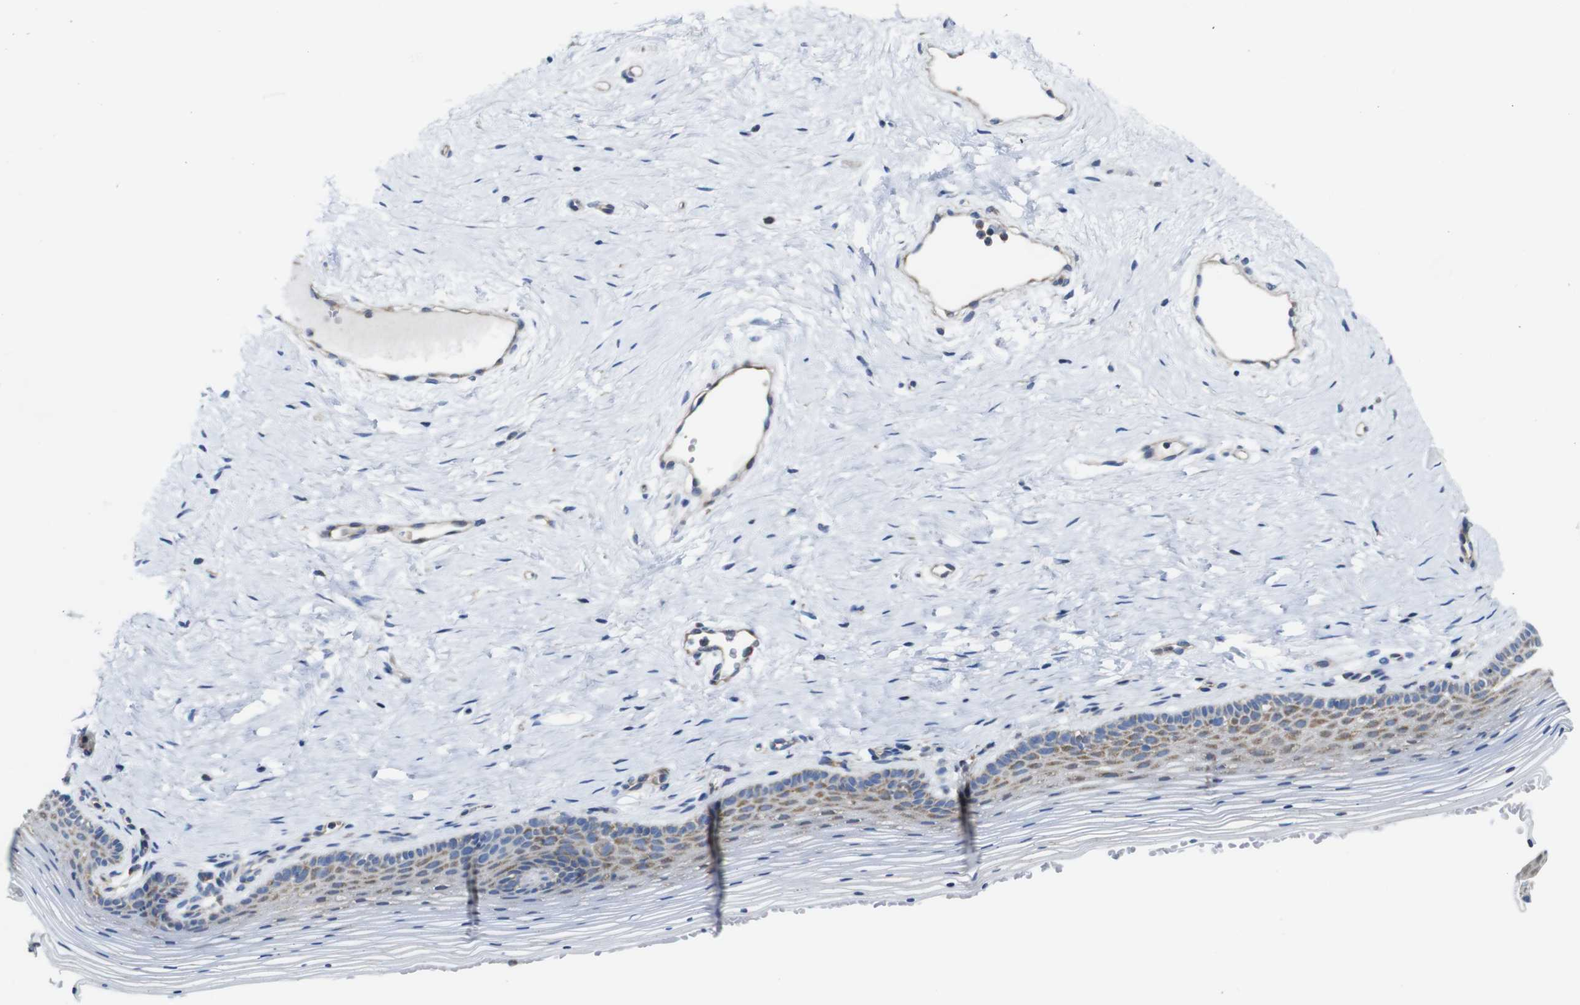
{"staining": {"intensity": "moderate", "quantity": "25%-75%", "location": "cytoplasmic/membranous"}, "tissue": "vagina", "cell_type": "Squamous epithelial cells", "image_type": "normal", "snomed": [{"axis": "morphology", "description": "Normal tissue, NOS"}, {"axis": "topography", "description": "Vagina"}], "caption": "An immunohistochemistry (IHC) micrograph of benign tissue is shown. Protein staining in brown highlights moderate cytoplasmic/membranous positivity in vagina within squamous epithelial cells.", "gene": "PDCD1LG2", "patient": {"sex": "female", "age": 32}}